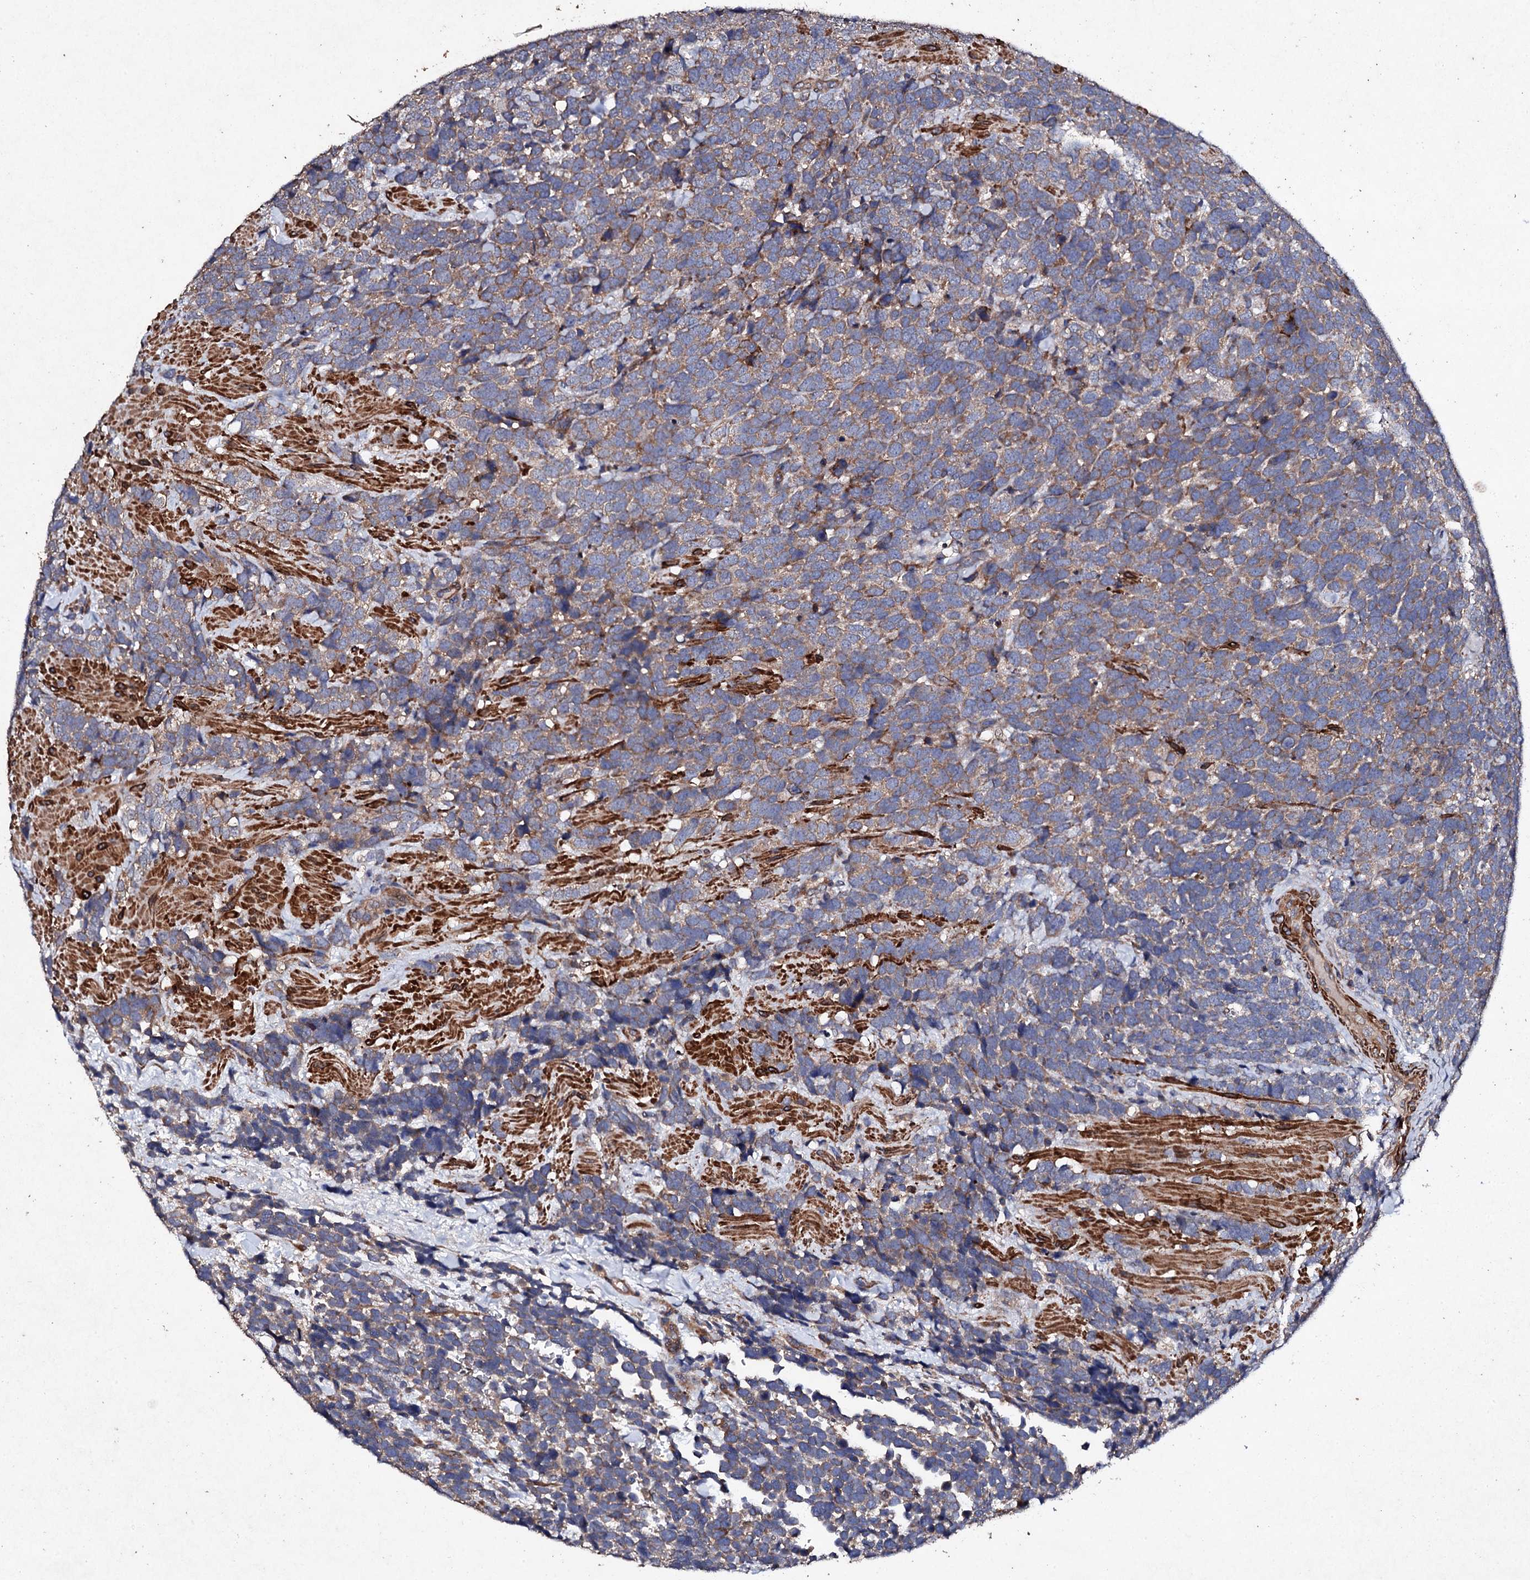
{"staining": {"intensity": "moderate", "quantity": ">75%", "location": "cytoplasmic/membranous"}, "tissue": "urothelial cancer", "cell_type": "Tumor cells", "image_type": "cancer", "snomed": [{"axis": "morphology", "description": "Urothelial carcinoma, High grade"}, {"axis": "topography", "description": "Urinary bladder"}], "caption": "Approximately >75% of tumor cells in urothelial cancer reveal moderate cytoplasmic/membranous protein positivity as visualized by brown immunohistochemical staining.", "gene": "MOCOS", "patient": {"sex": "female", "age": 82}}